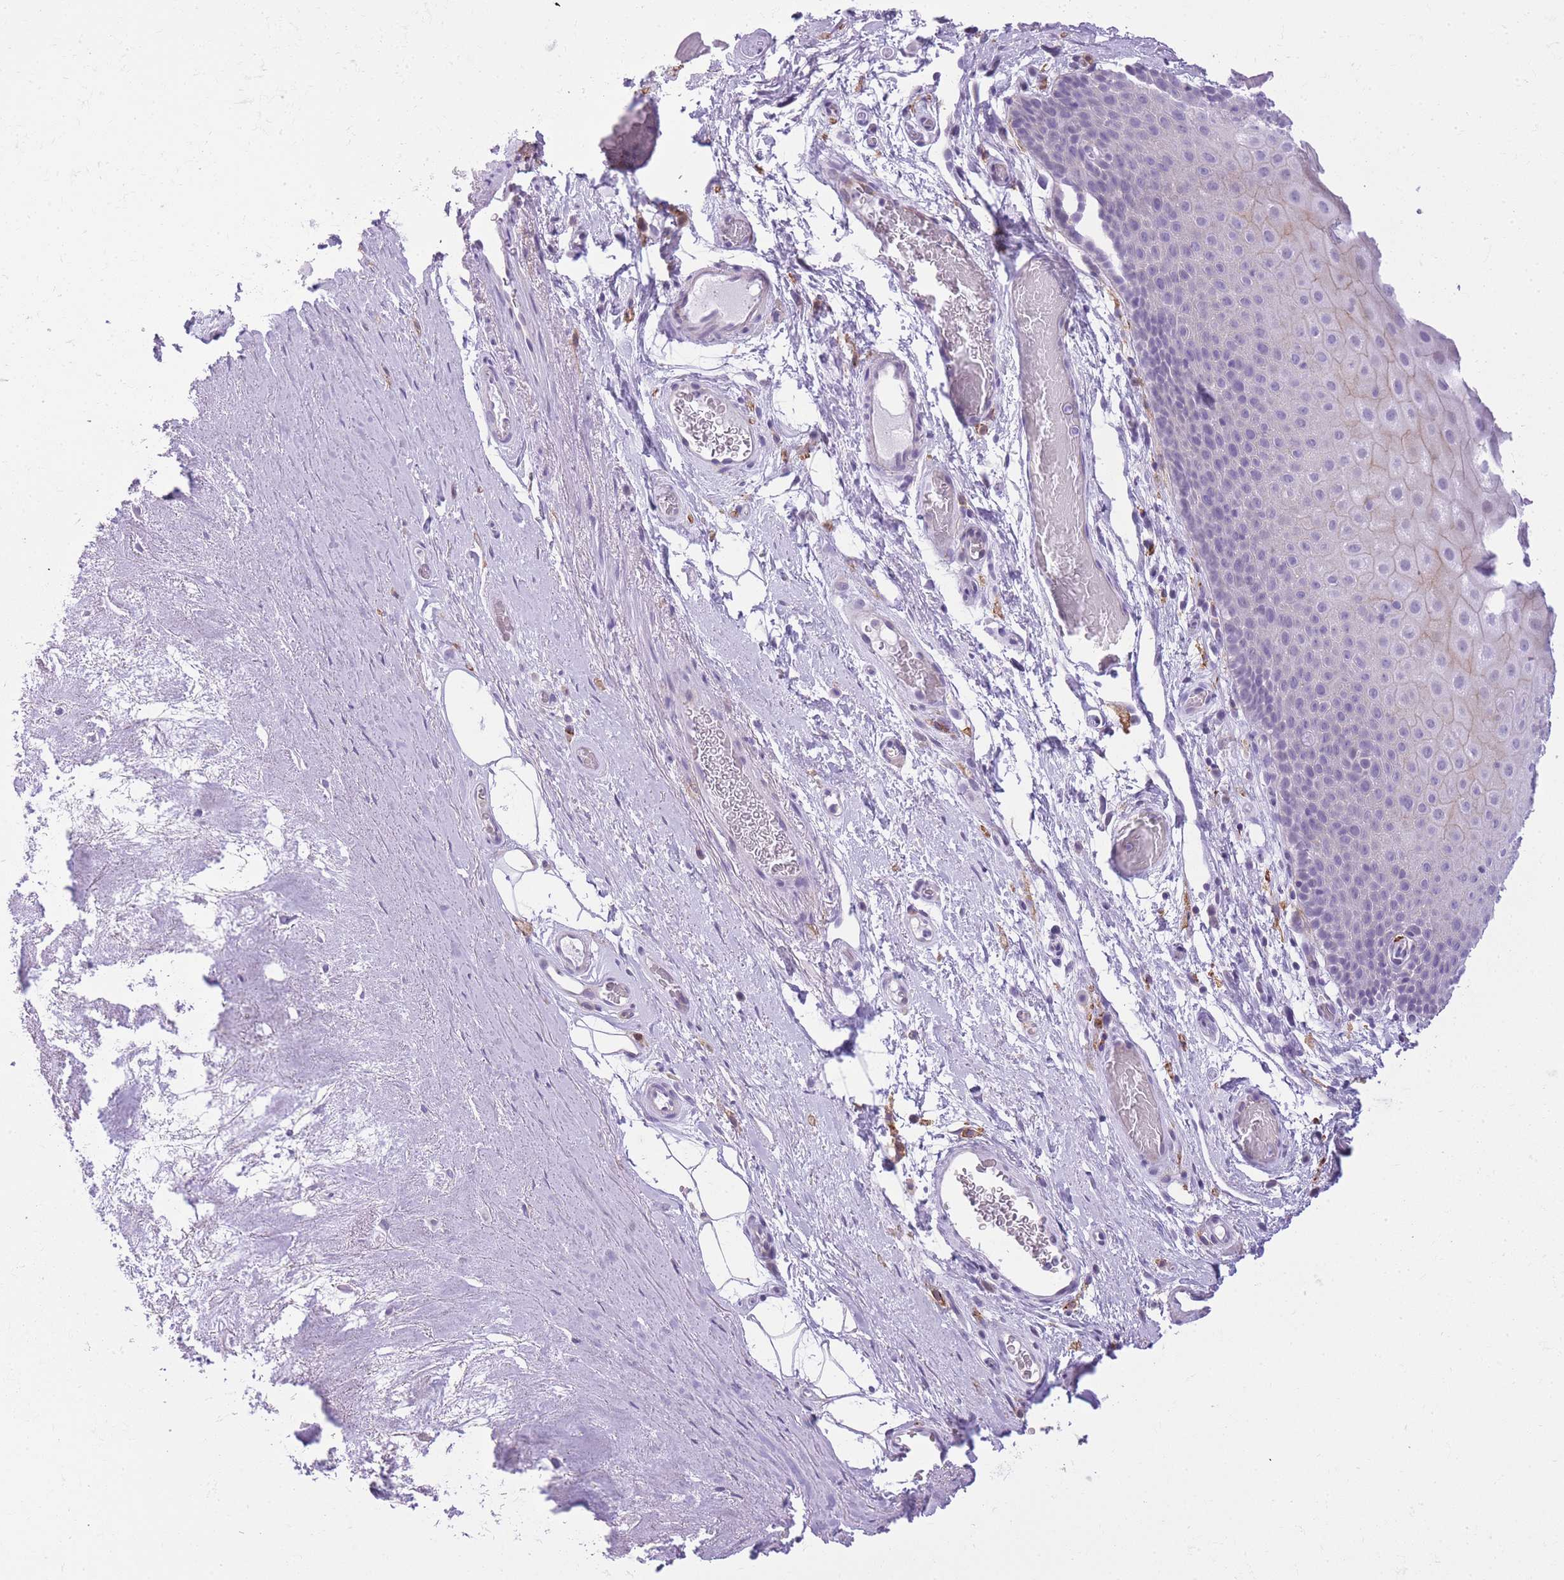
{"staining": {"intensity": "negative", "quantity": "none", "location": "none"}, "tissue": "adipose tissue", "cell_type": "Adipocytes", "image_type": "normal", "snomed": [{"axis": "morphology", "description": "Normal tissue, NOS"}, {"axis": "topography", "description": "Cartilage tissue"}], "caption": "This photomicrograph is of benign adipose tissue stained with IHC to label a protein in brown with the nuclei are counter-stained blue. There is no positivity in adipocytes.", "gene": "RADX", "patient": {"sex": "male", "age": 81}}